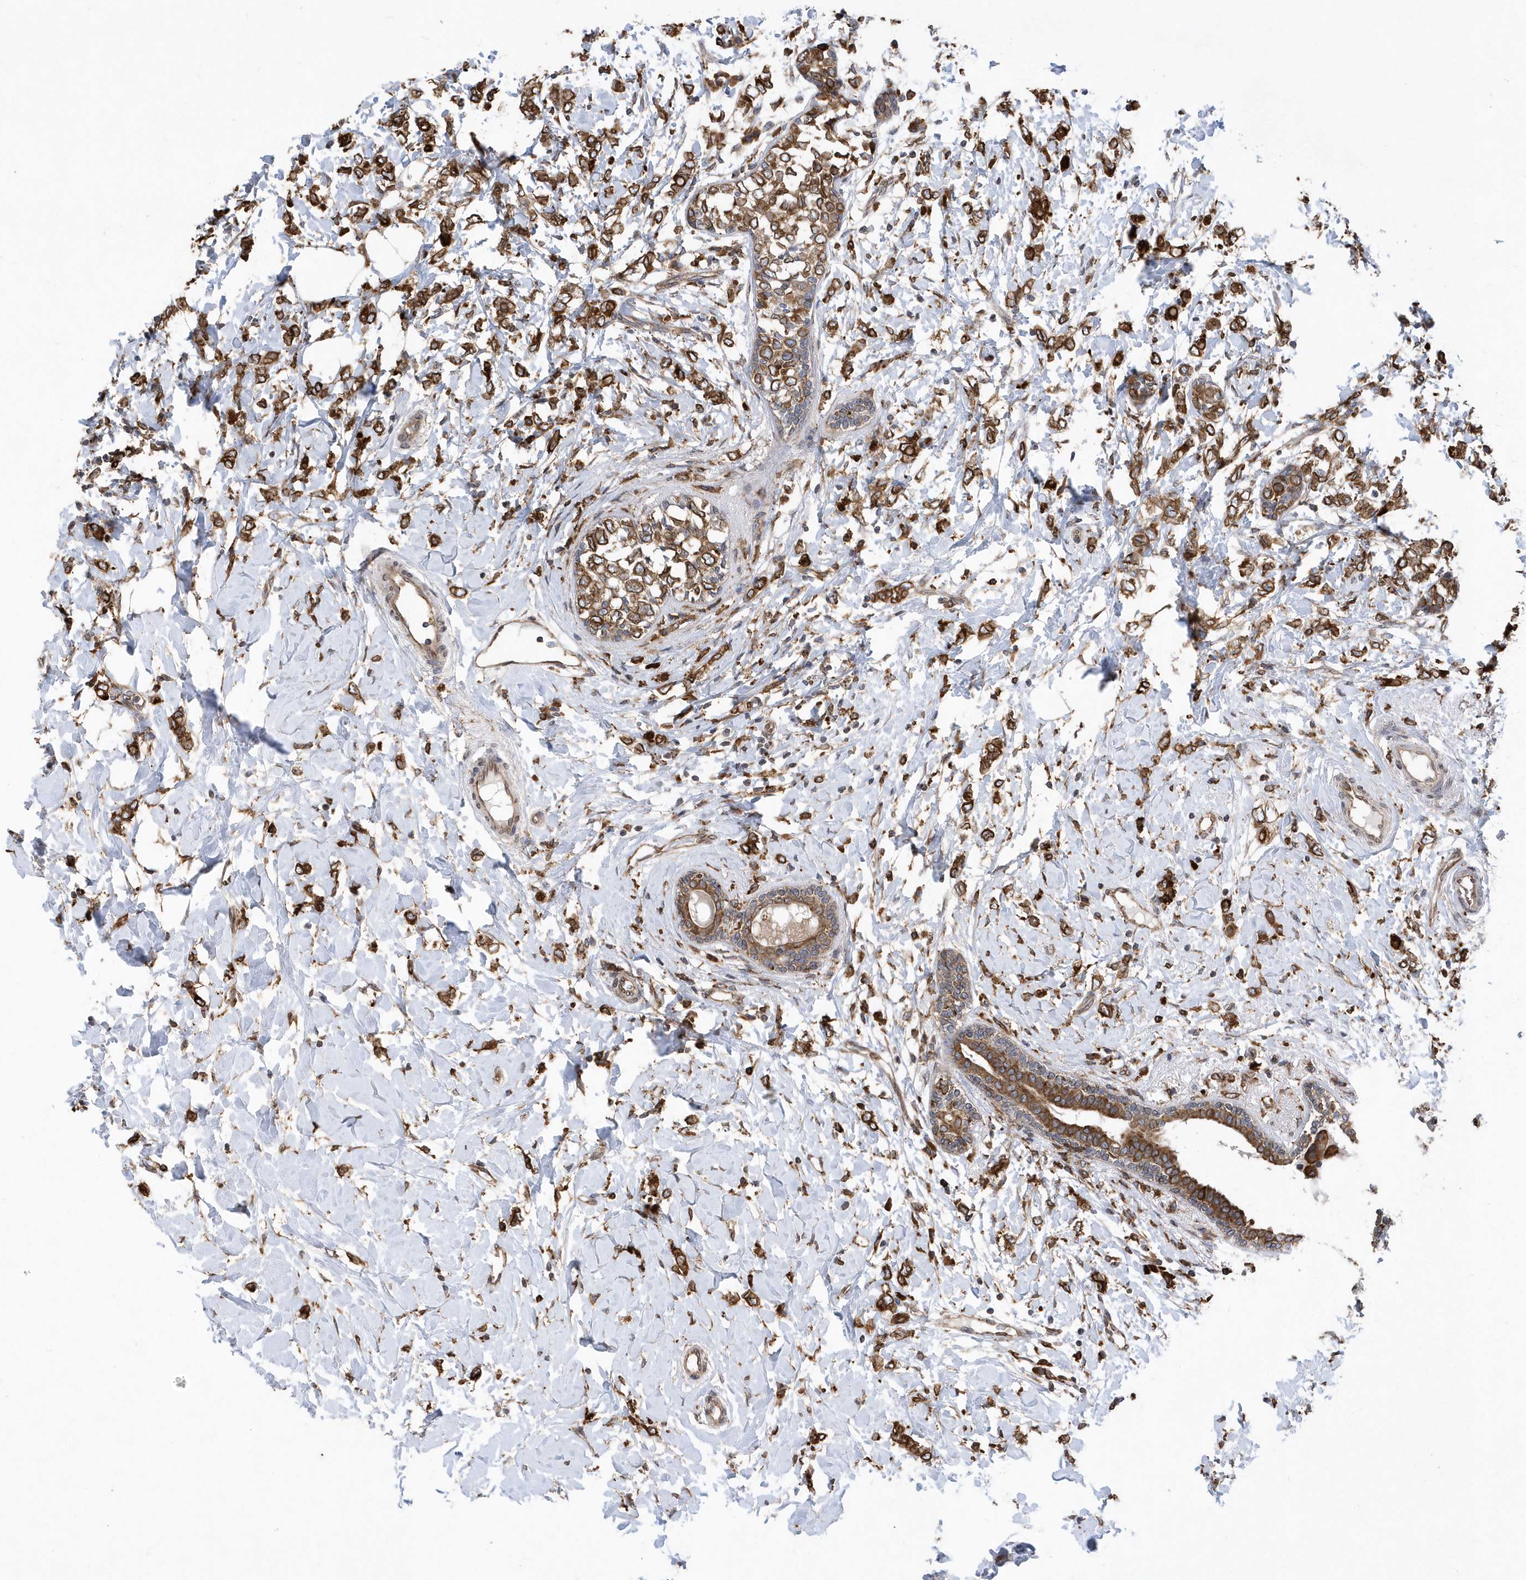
{"staining": {"intensity": "strong", "quantity": ">75%", "location": "cytoplasmic/membranous"}, "tissue": "breast cancer", "cell_type": "Tumor cells", "image_type": "cancer", "snomed": [{"axis": "morphology", "description": "Normal tissue, NOS"}, {"axis": "morphology", "description": "Lobular carcinoma"}, {"axis": "topography", "description": "Breast"}], "caption": "Tumor cells exhibit high levels of strong cytoplasmic/membranous staining in about >75% of cells in breast lobular carcinoma.", "gene": "VAMP7", "patient": {"sex": "female", "age": 47}}